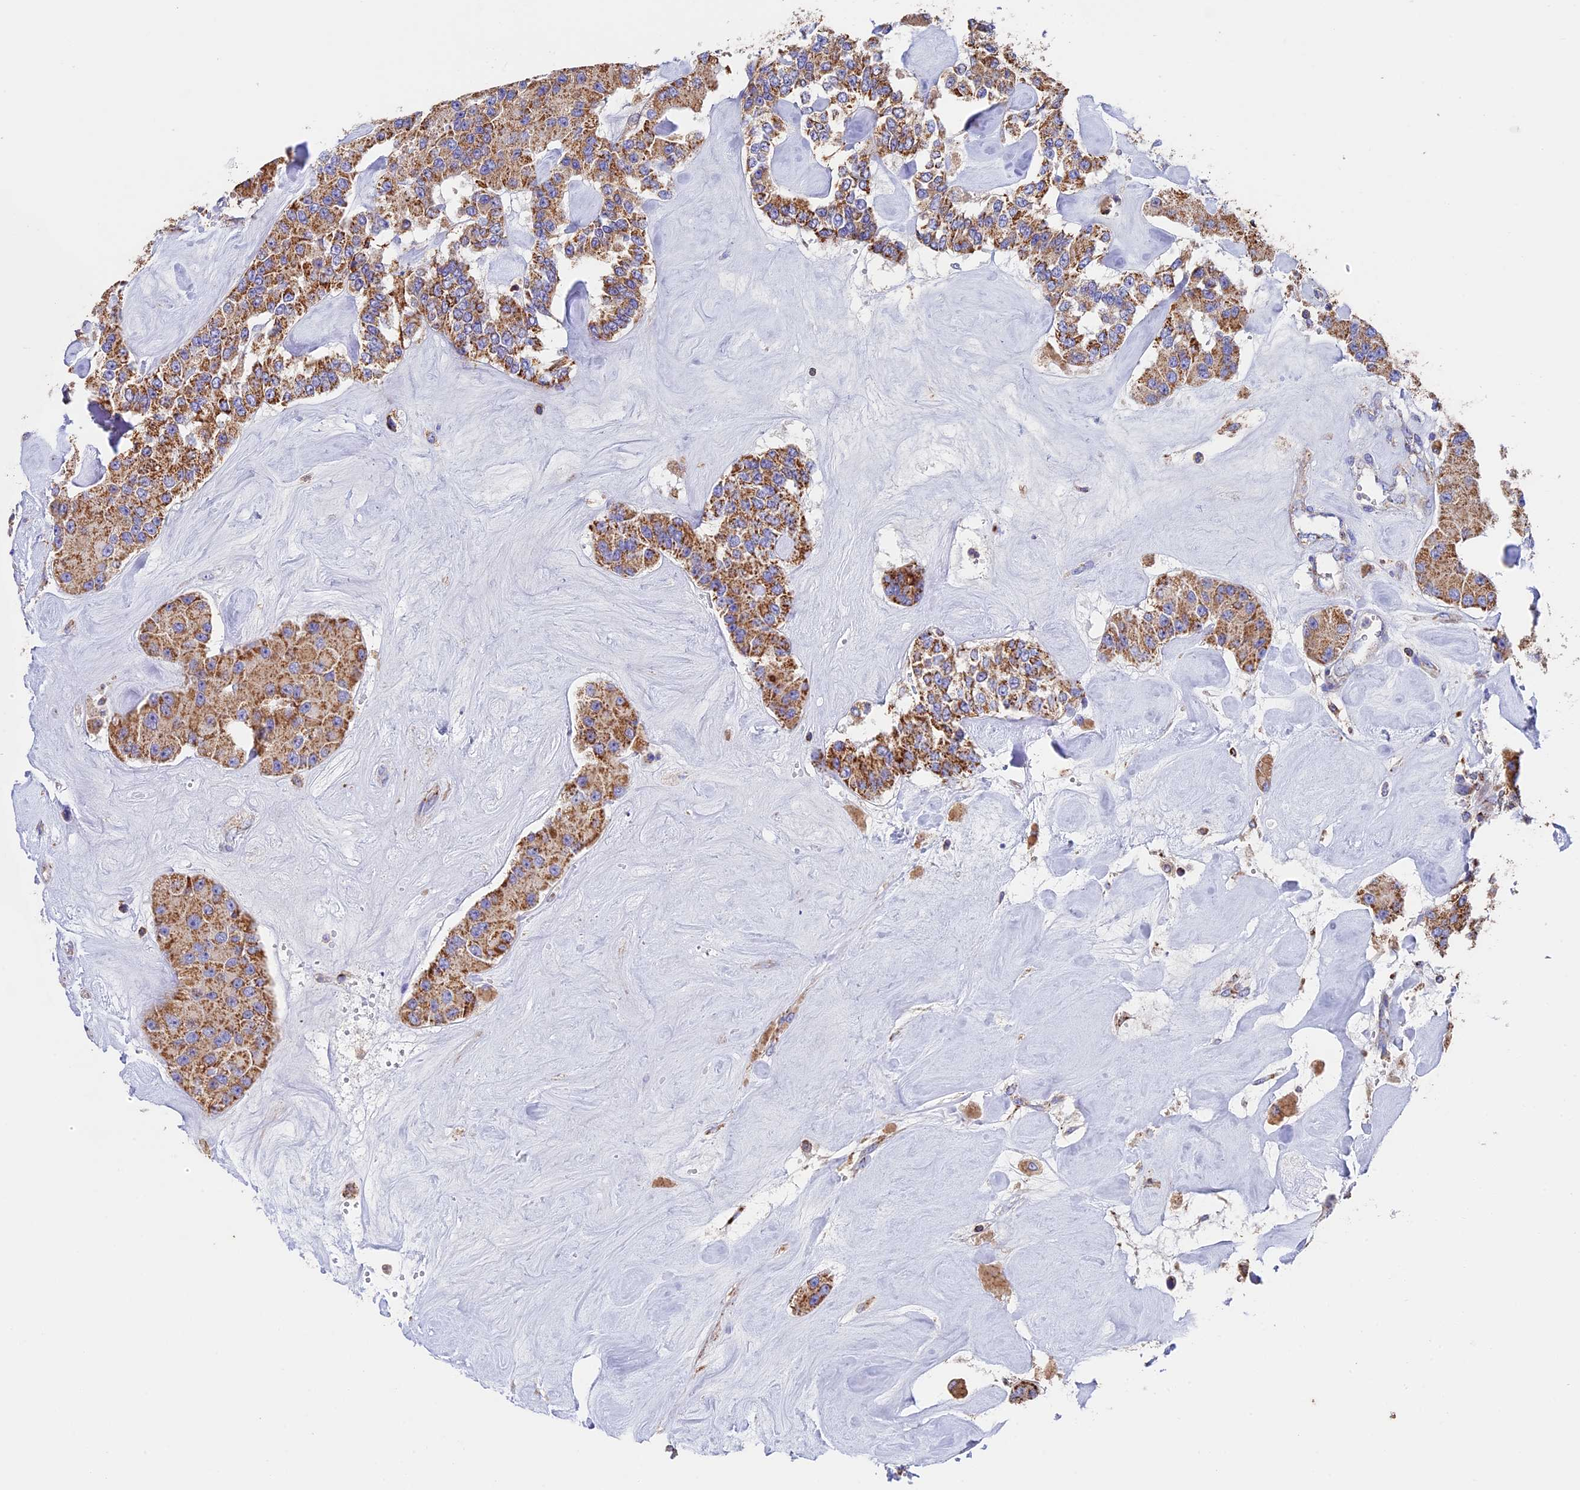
{"staining": {"intensity": "moderate", "quantity": ">75%", "location": "cytoplasmic/membranous"}, "tissue": "carcinoid", "cell_type": "Tumor cells", "image_type": "cancer", "snomed": [{"axis": "morphology", "description": "Carcinoid, malignant, NOS"}, {"axis": "topography", "description": "Pancreas"}], "caption": "This image reveals IHC staining of carcinoid, with medium moderate cytoplasmic/membranous staining in approximately >75% of tumor cells.", "gene": "ADAT1", "patient": {"sex": "male", "age": 41}}